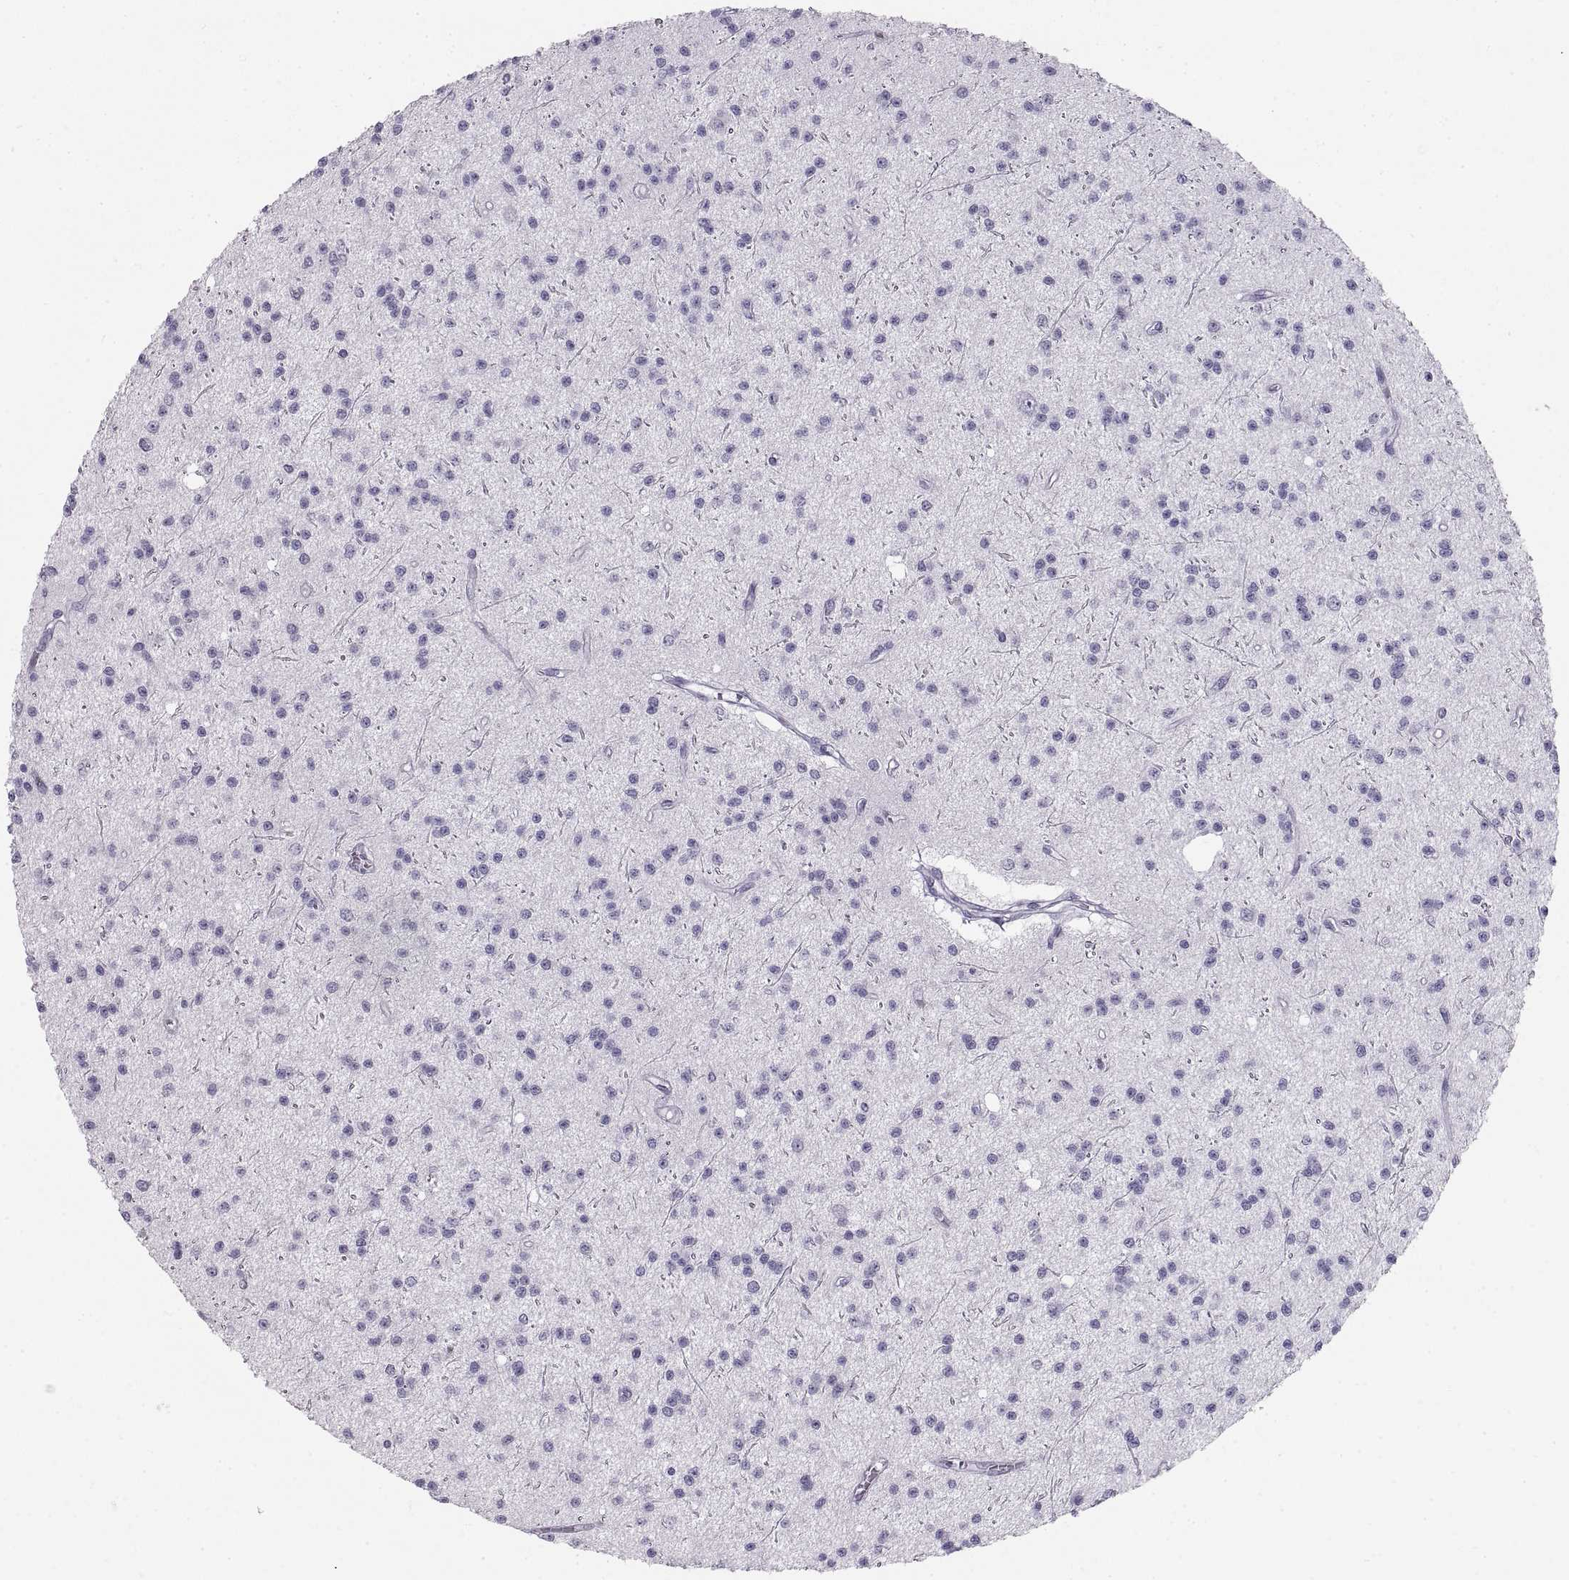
{"staining": {"intensity": "negative", "quantity": "none", "location": "none"}, "tissue": "glioma", "cell_type": "Tumor cells", "image_type": "cancer", "snomed": [{"axis": "morphology", "description": "Glioma, malignant, Low grade"}, {"axis": "topography", "description": "Brain"}], "caption": "This is an IHC micrograph of glioma. There is no staining in tumor cells.", "gene": "SEMG1", "patient": {"sex": "male", "age": 27}}